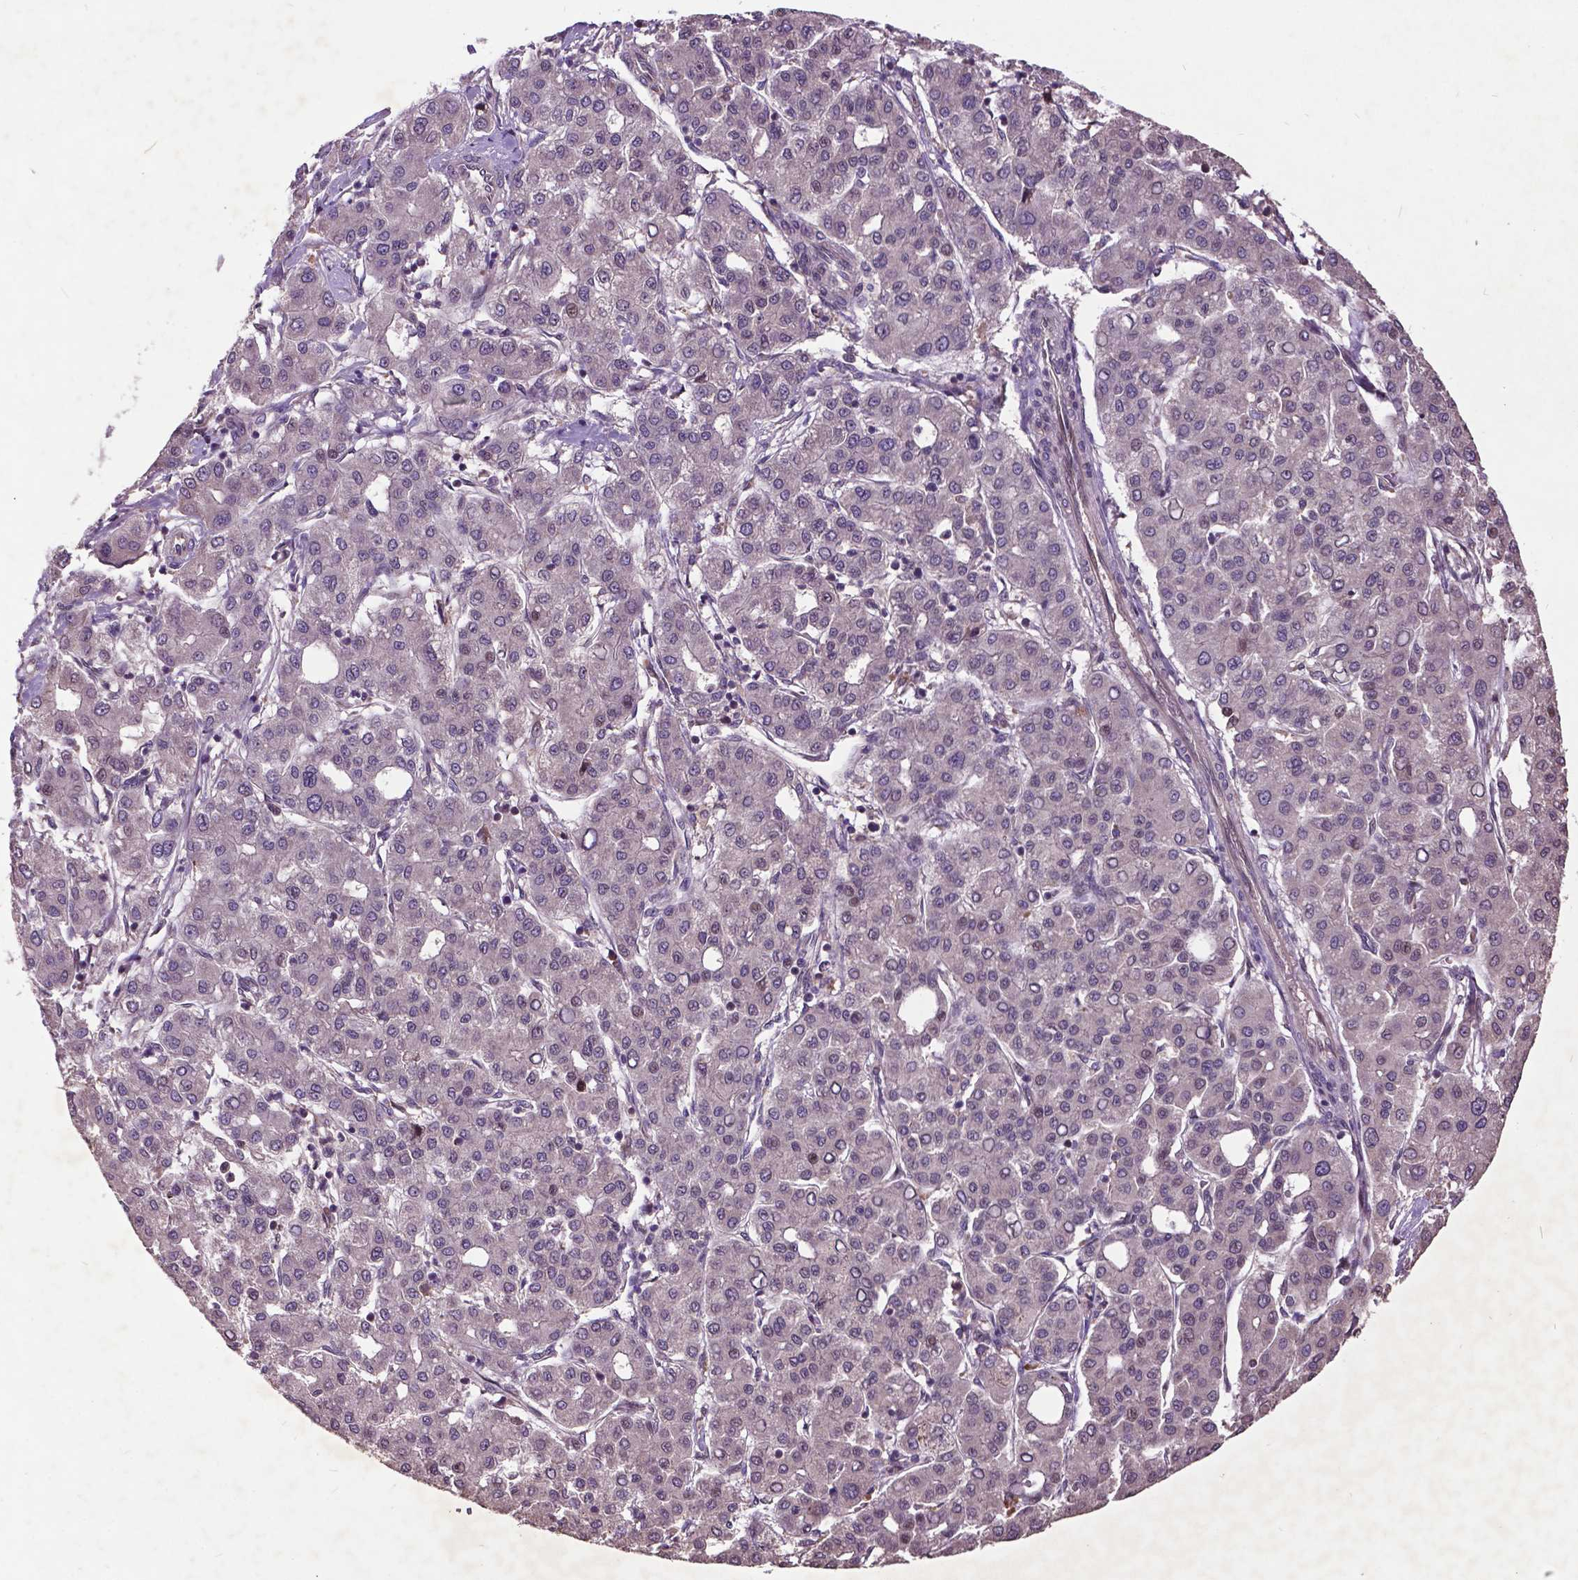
{"staining": {"intensity": "negative", "quantity": "none", "location": "none"}, "tissue": "liver cancer", "cell_type": "Tumor cells", "image_type": "cancer", "snomed": [{"axis": "morphology", "description": "Carcinoma, Hepatocellular, NOS"}, {"axis": "topography", "description": "Liver"}], "caption": "Immunohistochemistry (IHC) of human hepatocellular carcinoma (liver) exhibits no staining in tumor cells.", "gene": "AP1S3", "patient": {"sex": "male", "age": 65}}